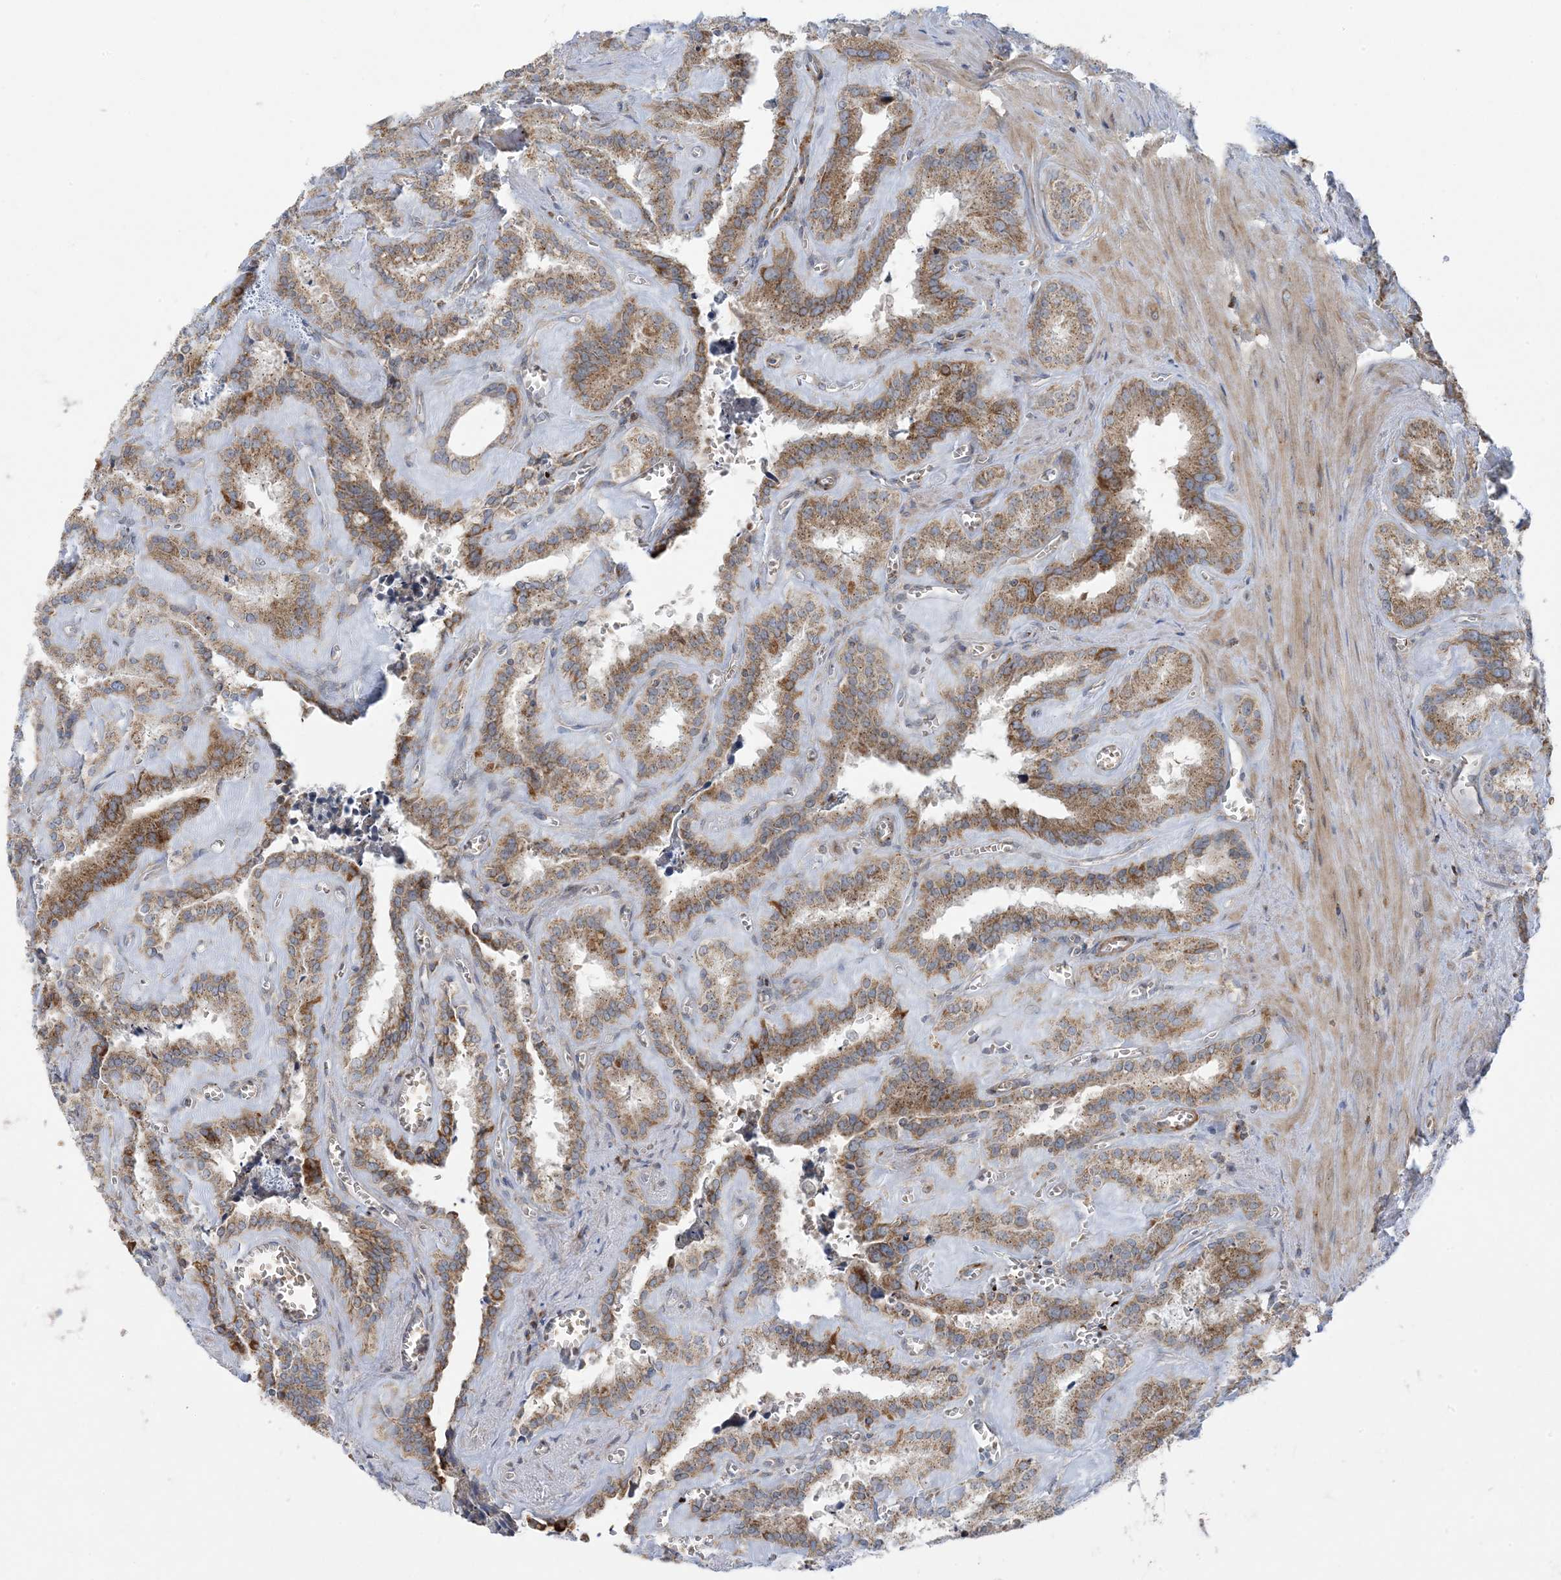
{"staining": {"intensity": "moderate", "quantity": ">75%", "location": "cytoplasmic/membranous"}, "tissue": "seminal vesicle", "cell_type": "Glandular cells", "image_type": "normal", "snomed": [{"axis": "morphology", "description": "Normal tissue, NOS"}, {"axis": "topography", "description": "Prostate"}, {"axis": "topography", "description": "Seminal veicle"}], "caption": "IHC of benign human seminal vesicle shows medium levels of moderate cytoplasmic/membranous staining in approximately >75% of glandular cells.", "gene": "PIK3R4", "patient": {"sex": "male", "age": 59}}